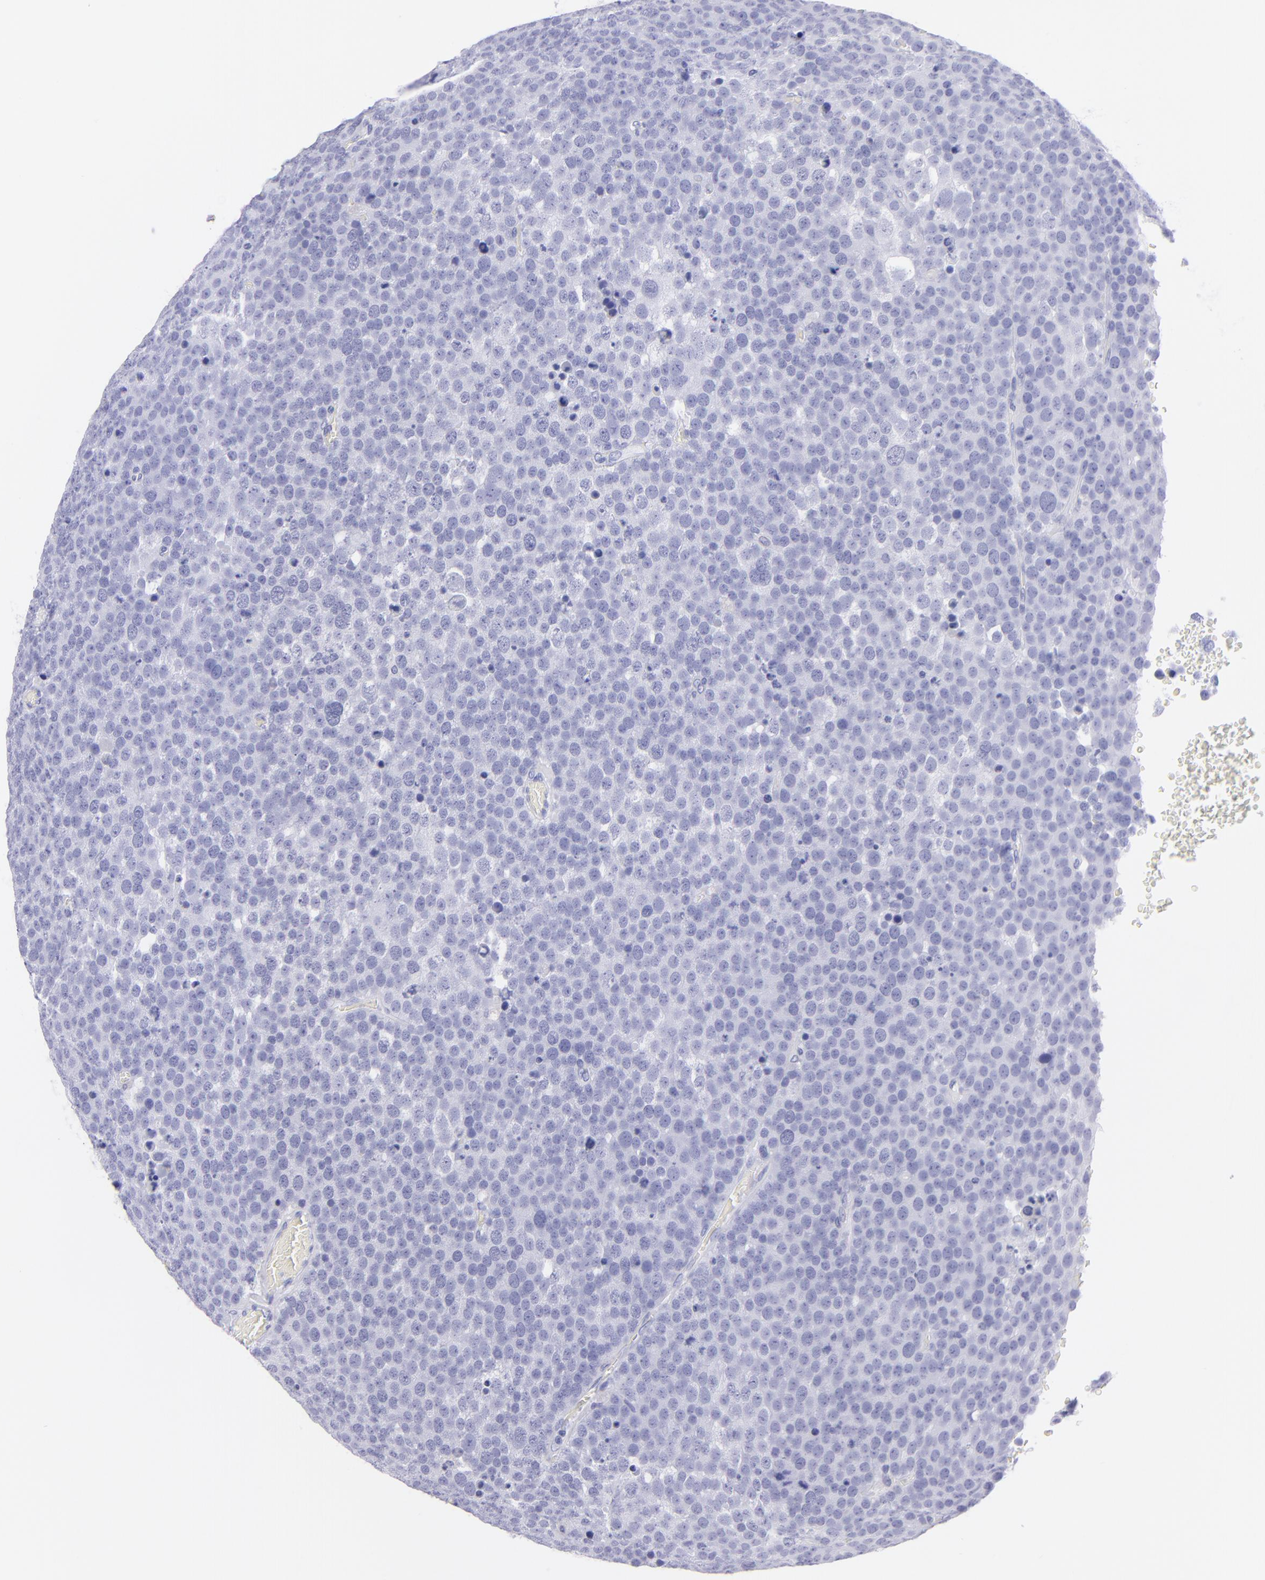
{"staining": {"intensity": "negative", "quantity": "none", "location": "none"}, "tissue": "testis cancer", "cell_type": "Tumor cells", "image_type": "cancer", "snomed": [{"axis": "morphology", "description": "Seminoma, NOS"}, {"axis": "topography", "description": "Testis"}], "caption": "This is a image of immunohistochemistry (IHC) staining of testis cancer, which shows no positivity in tumor cells.", "gene": "PIP", "patient": {"sex": "male", "age": 71}}